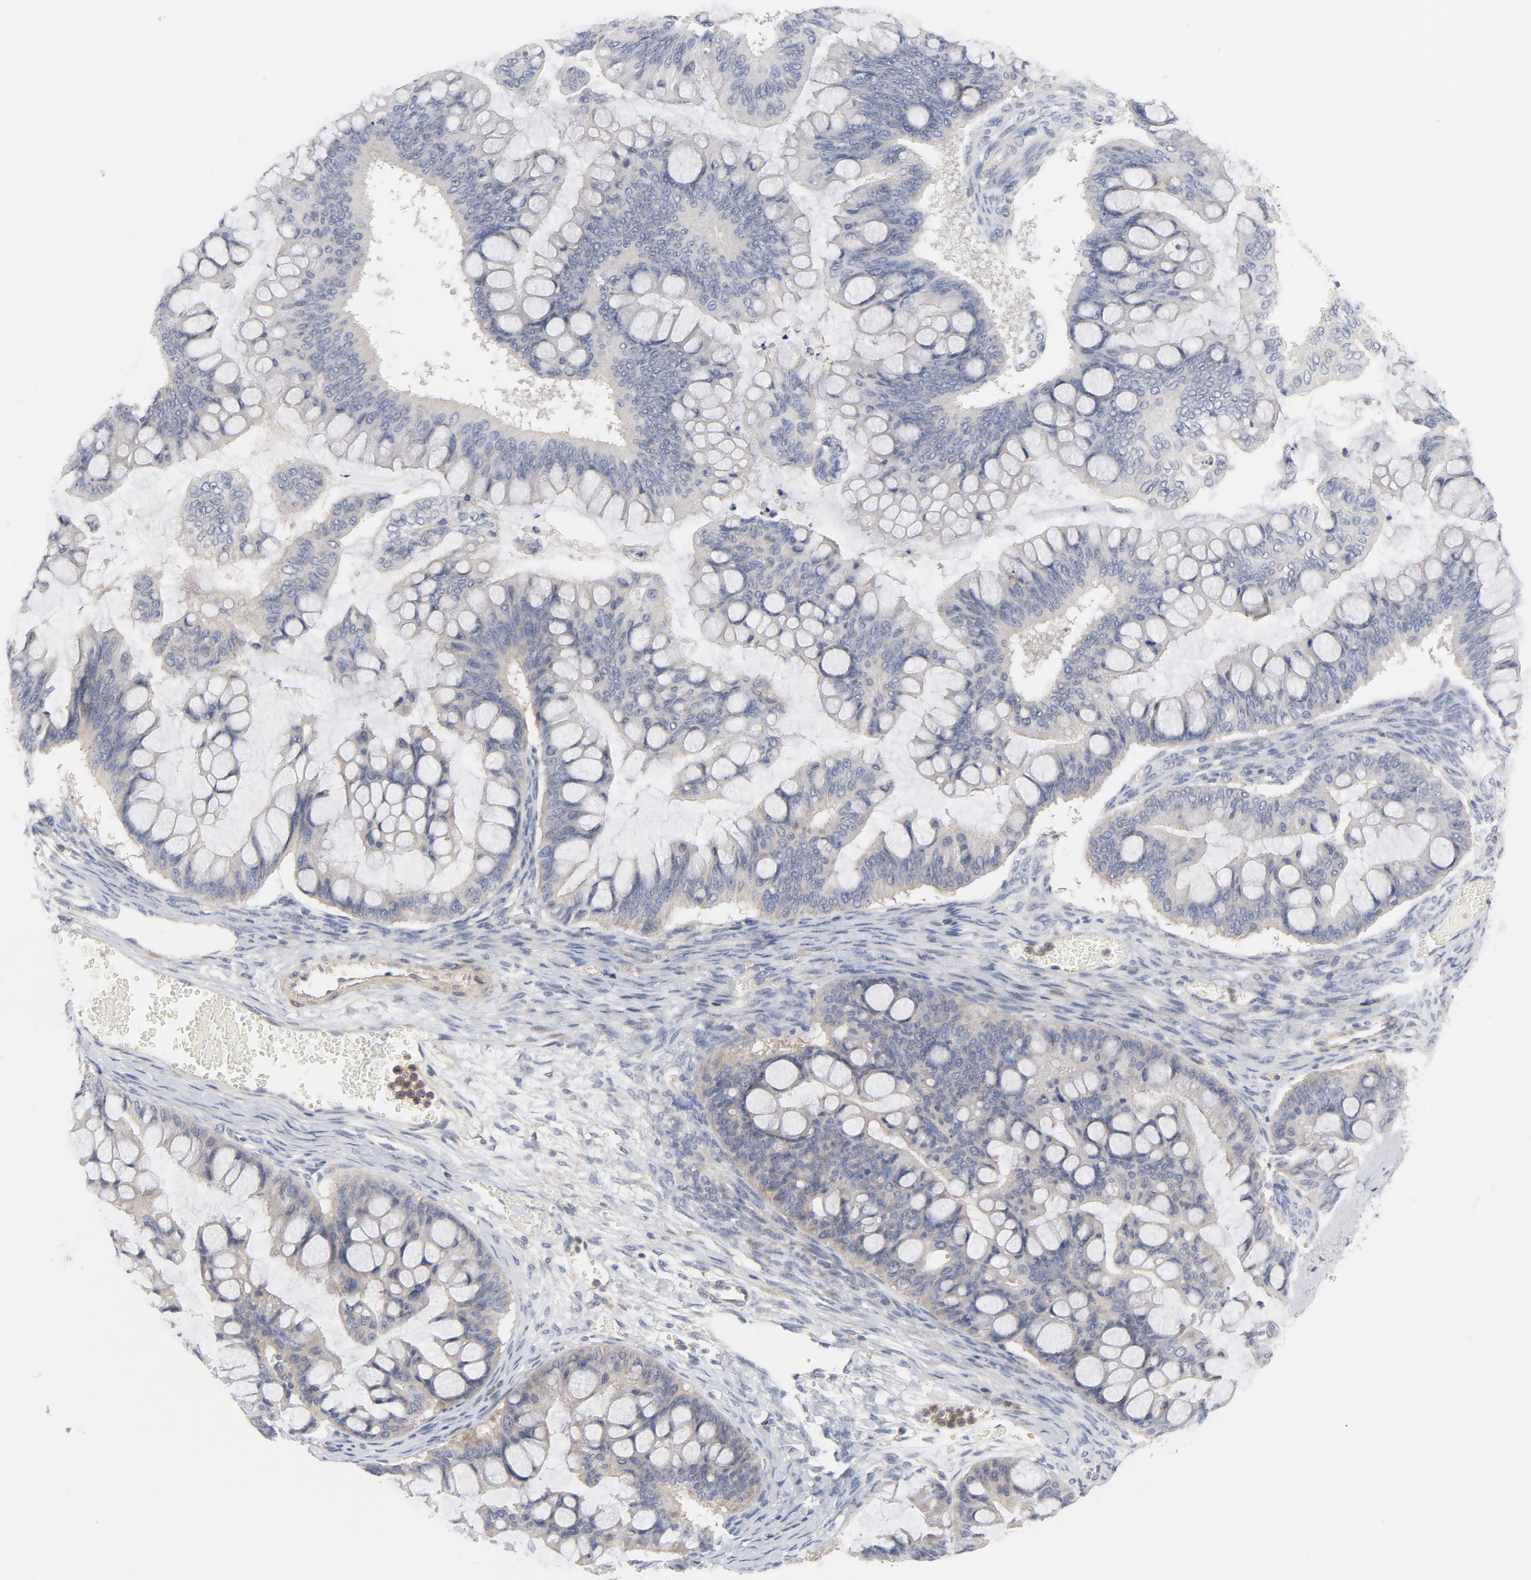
{"staining": {"intensity": "weak", "quantity": "<25%", "location": "cytoplasmic/membranous"}, "tissue": "ovarian cancer", "cell_type": "Tumor cells", "image_type": "cancer", "snomed": [{"axis": "morphology", "description": "Cystadenocarcinoma, mucinous, NOS"}, {"axis": "topography", "description": "Ovary"}], "caption": "Tumor cells show no significant protein expression in ovarian cancer. The staining is performed using DAB (3,3'-diaminobenzidine) brown chromogen with nuclei counter-stained in using hematoxylin.", "gene": "ROCK1", "patient": {"sex": "female", "age": 73}}